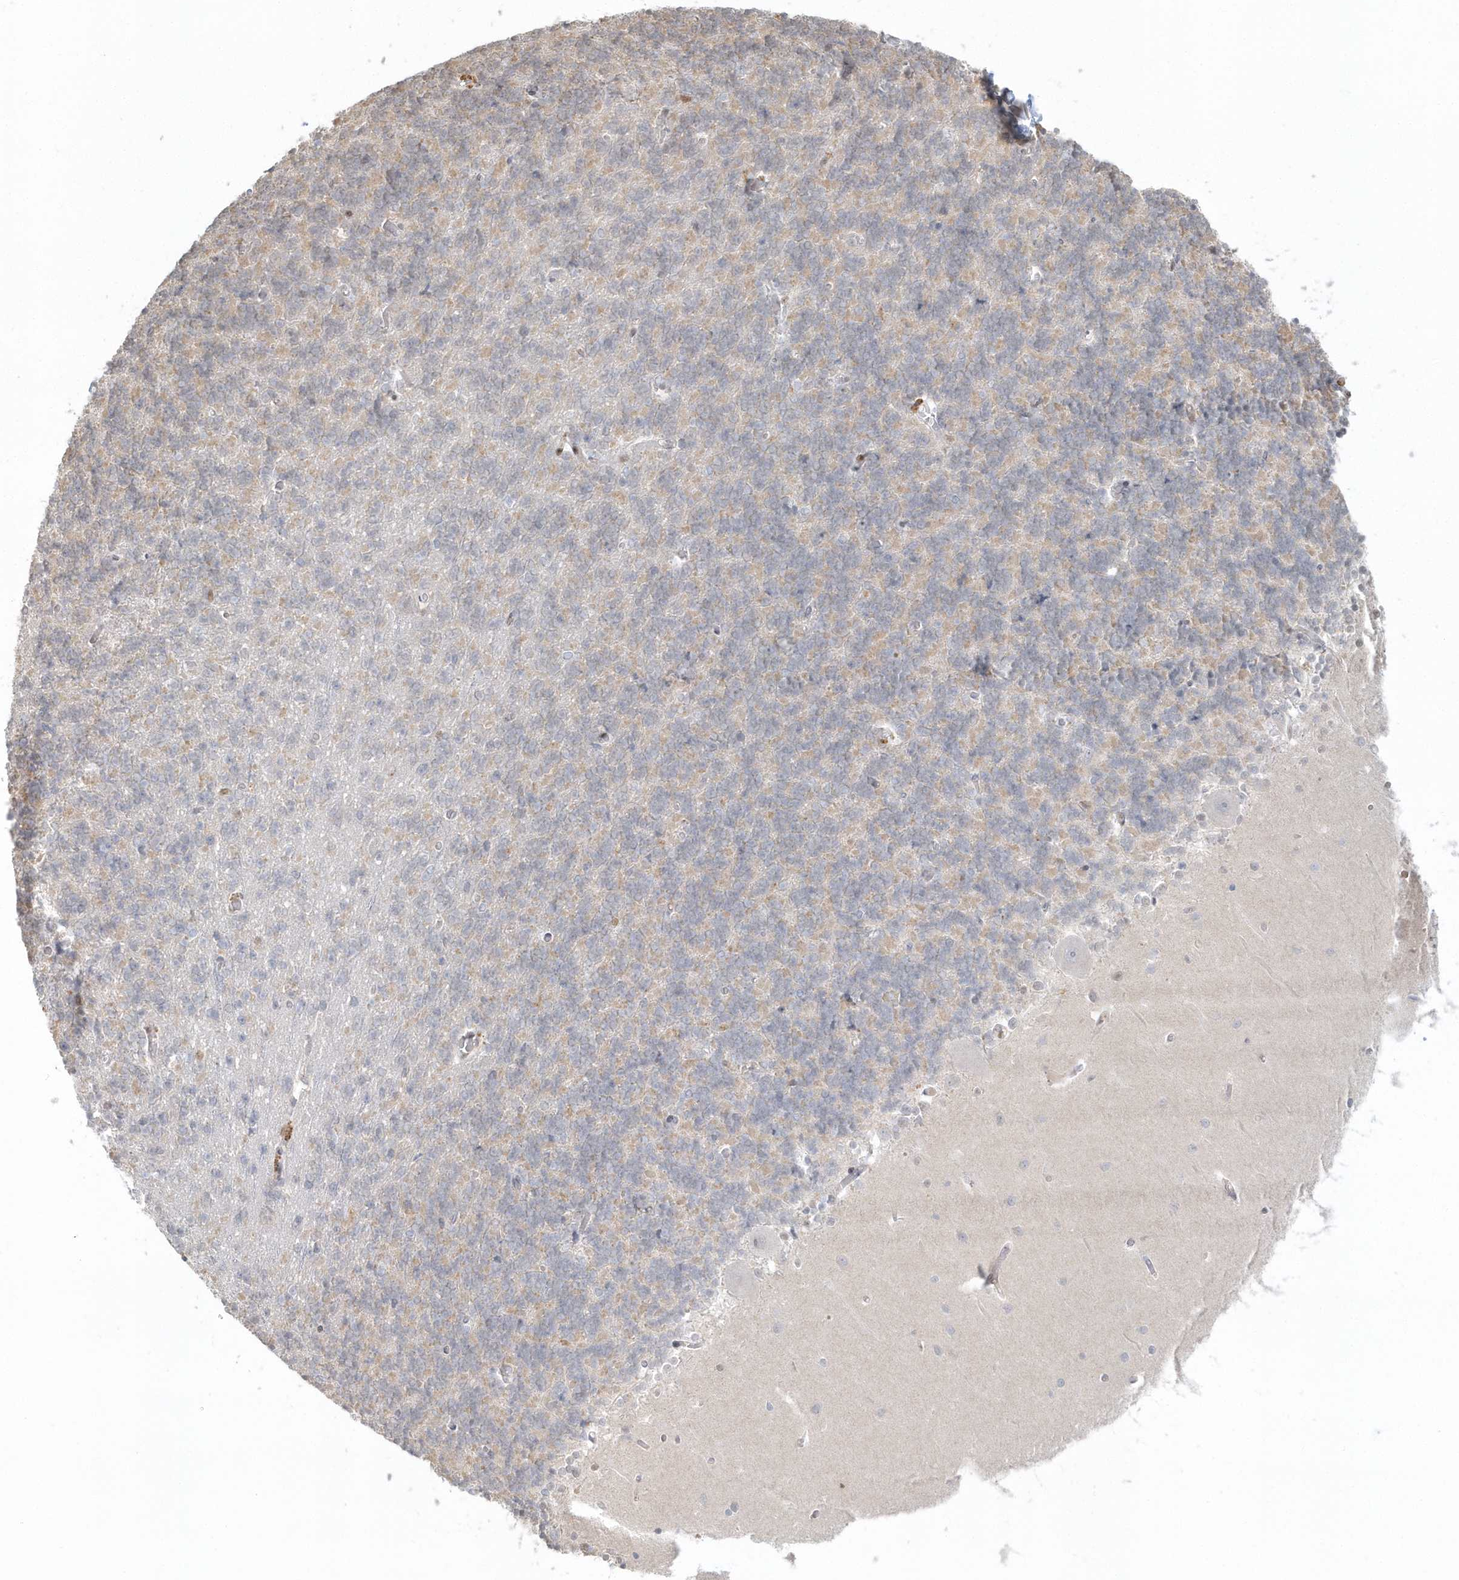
{"staining": {"intensity": "weak", "quantity": "<25%", "location": "cytoplasmic/membranous"}, "tissue": "cerebellum", "cell_type": "Cells in granular layer", "image_type": "normal", "snomed": [{"axis": "morphology", "description": "Normal tissue, NOS"}, {"axis": "topography", "description": "Cerebellum"}], "caption": "This is a photomicrograph of immunohistochemistry (IHC) staining of normal cerebellum, which shows no staining in cells in granular layer.", "gene": "SUMO2", "patient": {"sex": "male", "age": 37}}